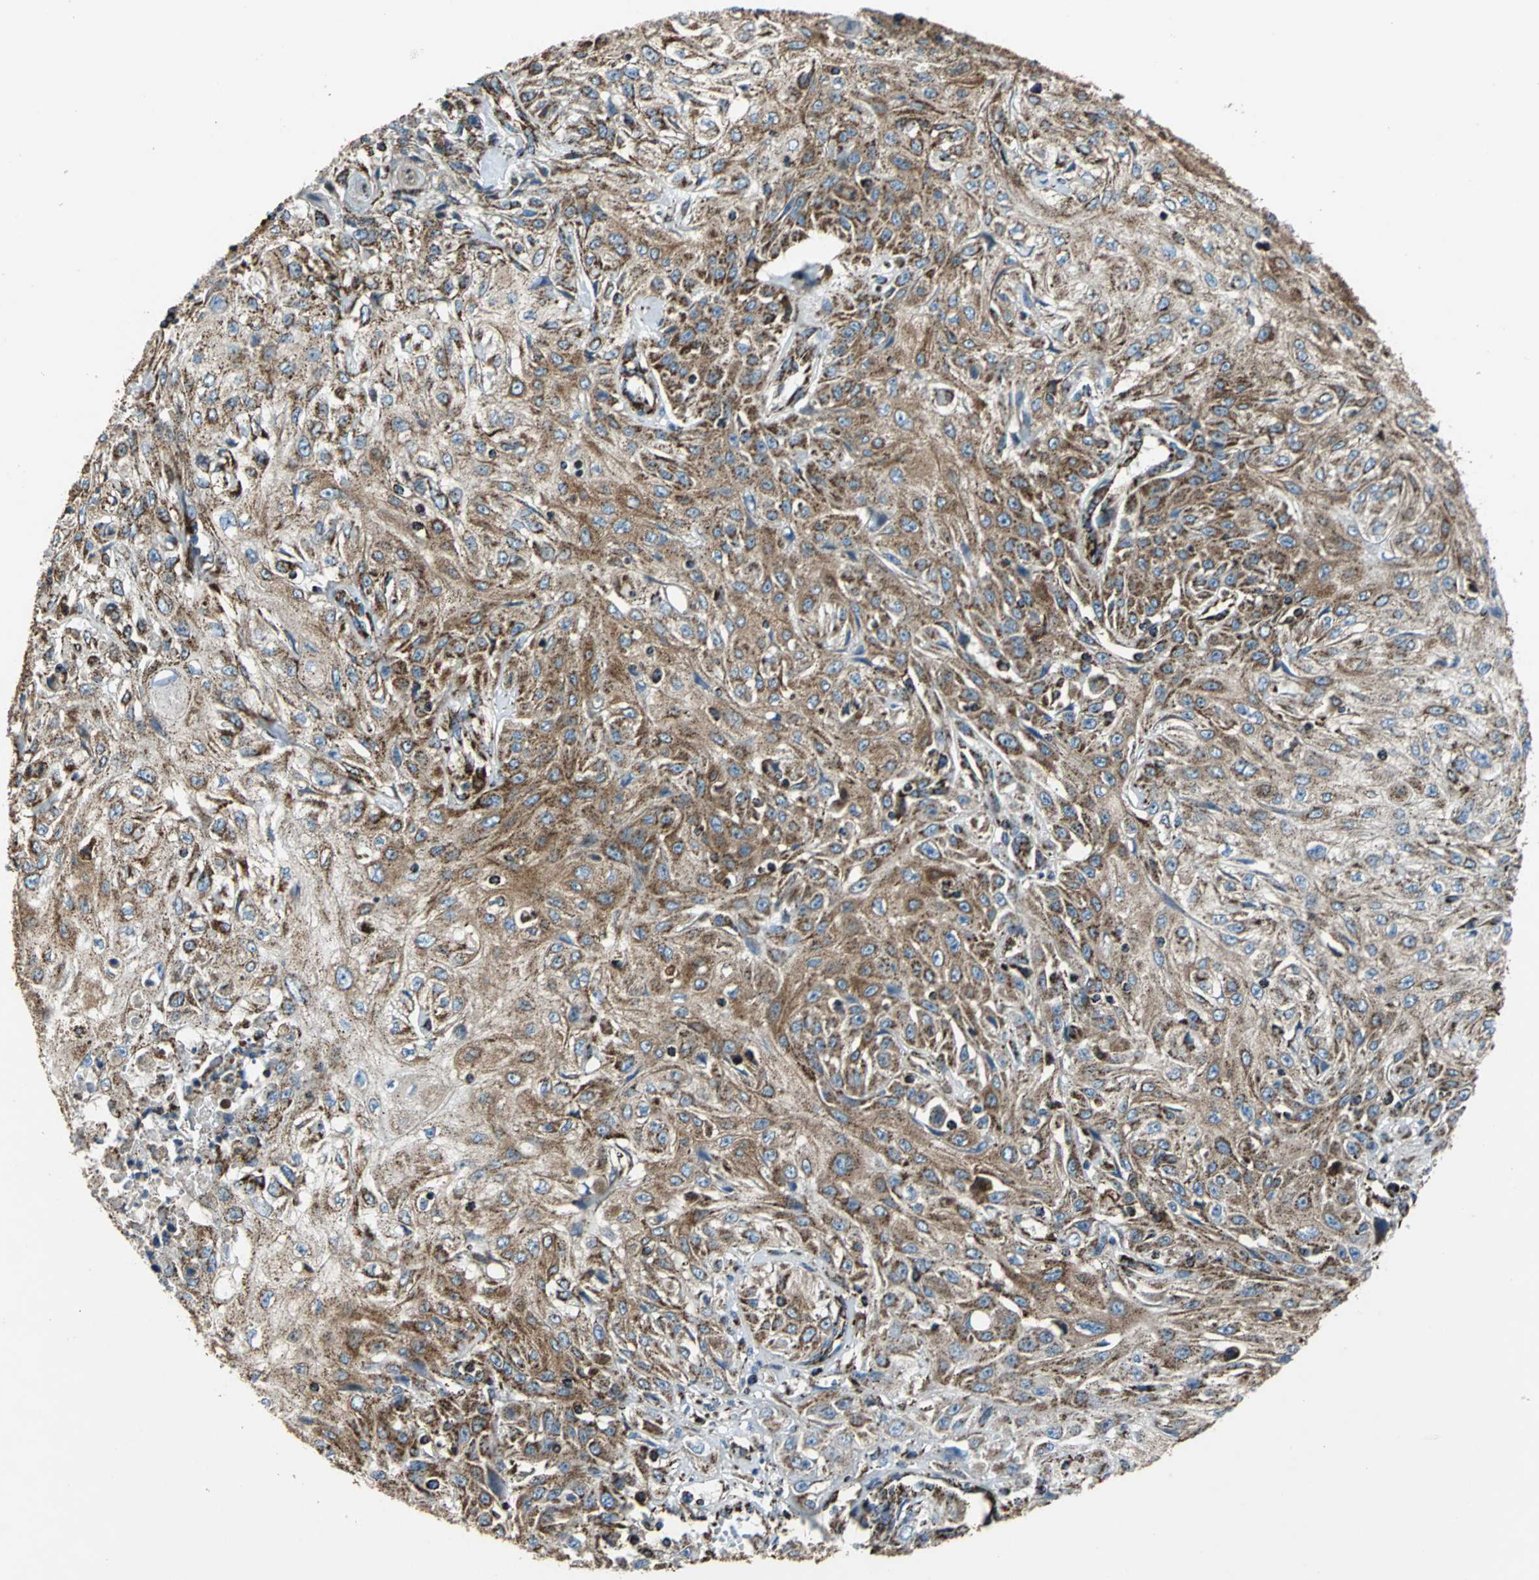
{"staining": {"intensity": "moderate", "quantity": ">75%", "location": "cytoplasmic/membranous"}, "tissue": "skin cancer", "cell_type": "Tumor cells", "image_type": "cancer", "snomed": [{"axis": "morphology", "description": "Squamous cell carcinoma, NOS"}, {"axis": "topography", "description": "Skin"}], "caption": "A brown stain highlights moderate cytoplasmic/membranous positivity of a protein in human skin cancer tumor cells.", "gene": "ECH1", "patient": {"sex": "male", "age": 75}}